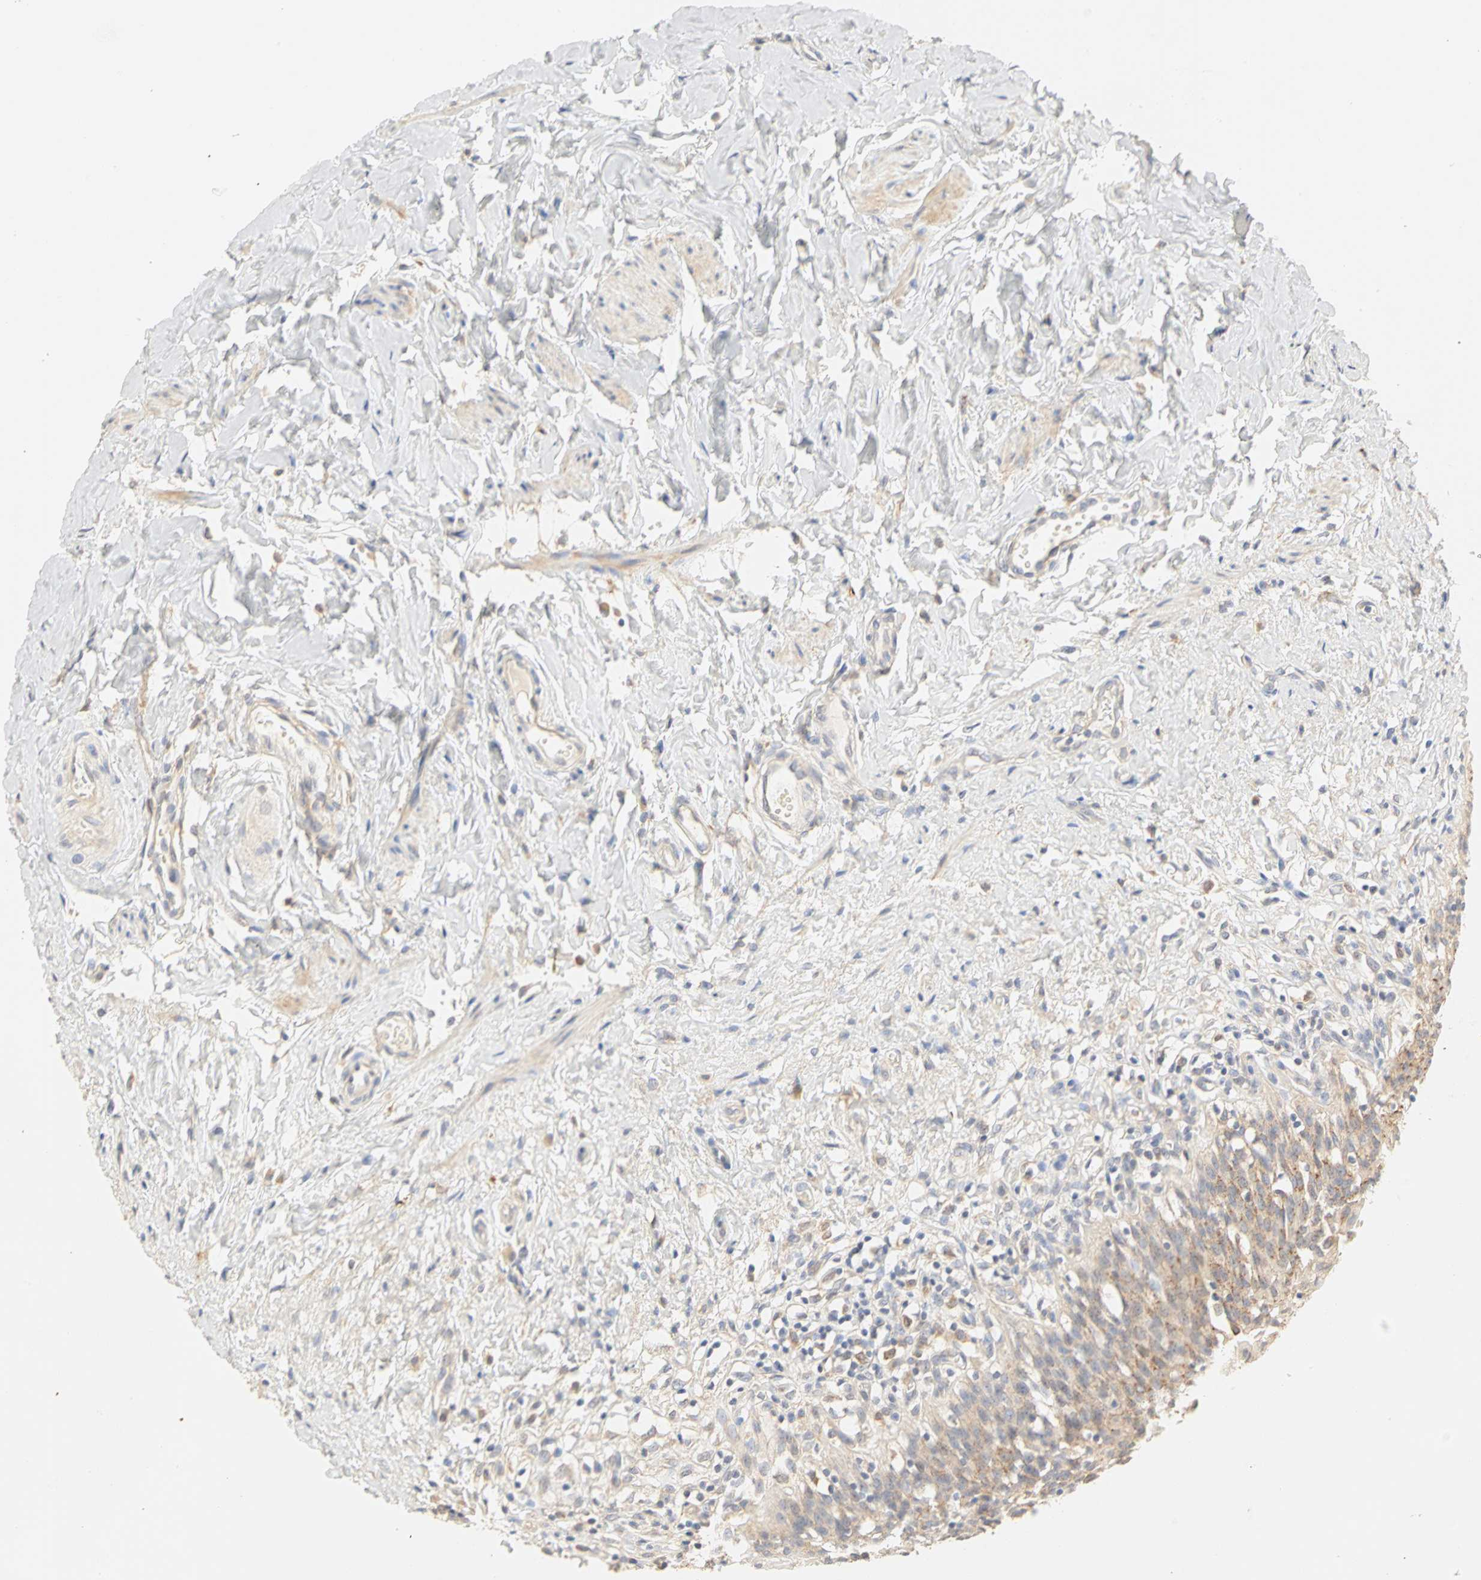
{"staining": {"intensity": "weak", "quantity": ">75%", "location": "cytoplasmic/membranous"}, "tissue": "urinary bladder", "cell_type": "Urothelial cells", "image_type": "normal", "snomed": [{"axis": "morphology", "description": "Normal tissue, NOS"}, {"axis": "topography", "description": "Urinary bladder"}], "caption": "Immunohistochemistry histopathology image of normal urinary bladder: human urinary bladder stained using IHC reveals low levels of weak protein expression localized specifically in the cytoplasmic/membranous of urothelial cells, appearing as a cytoplasmic/membranous brown color.", "gene": "GNRH2", "patient": {"sex": "female", "age": 80}}